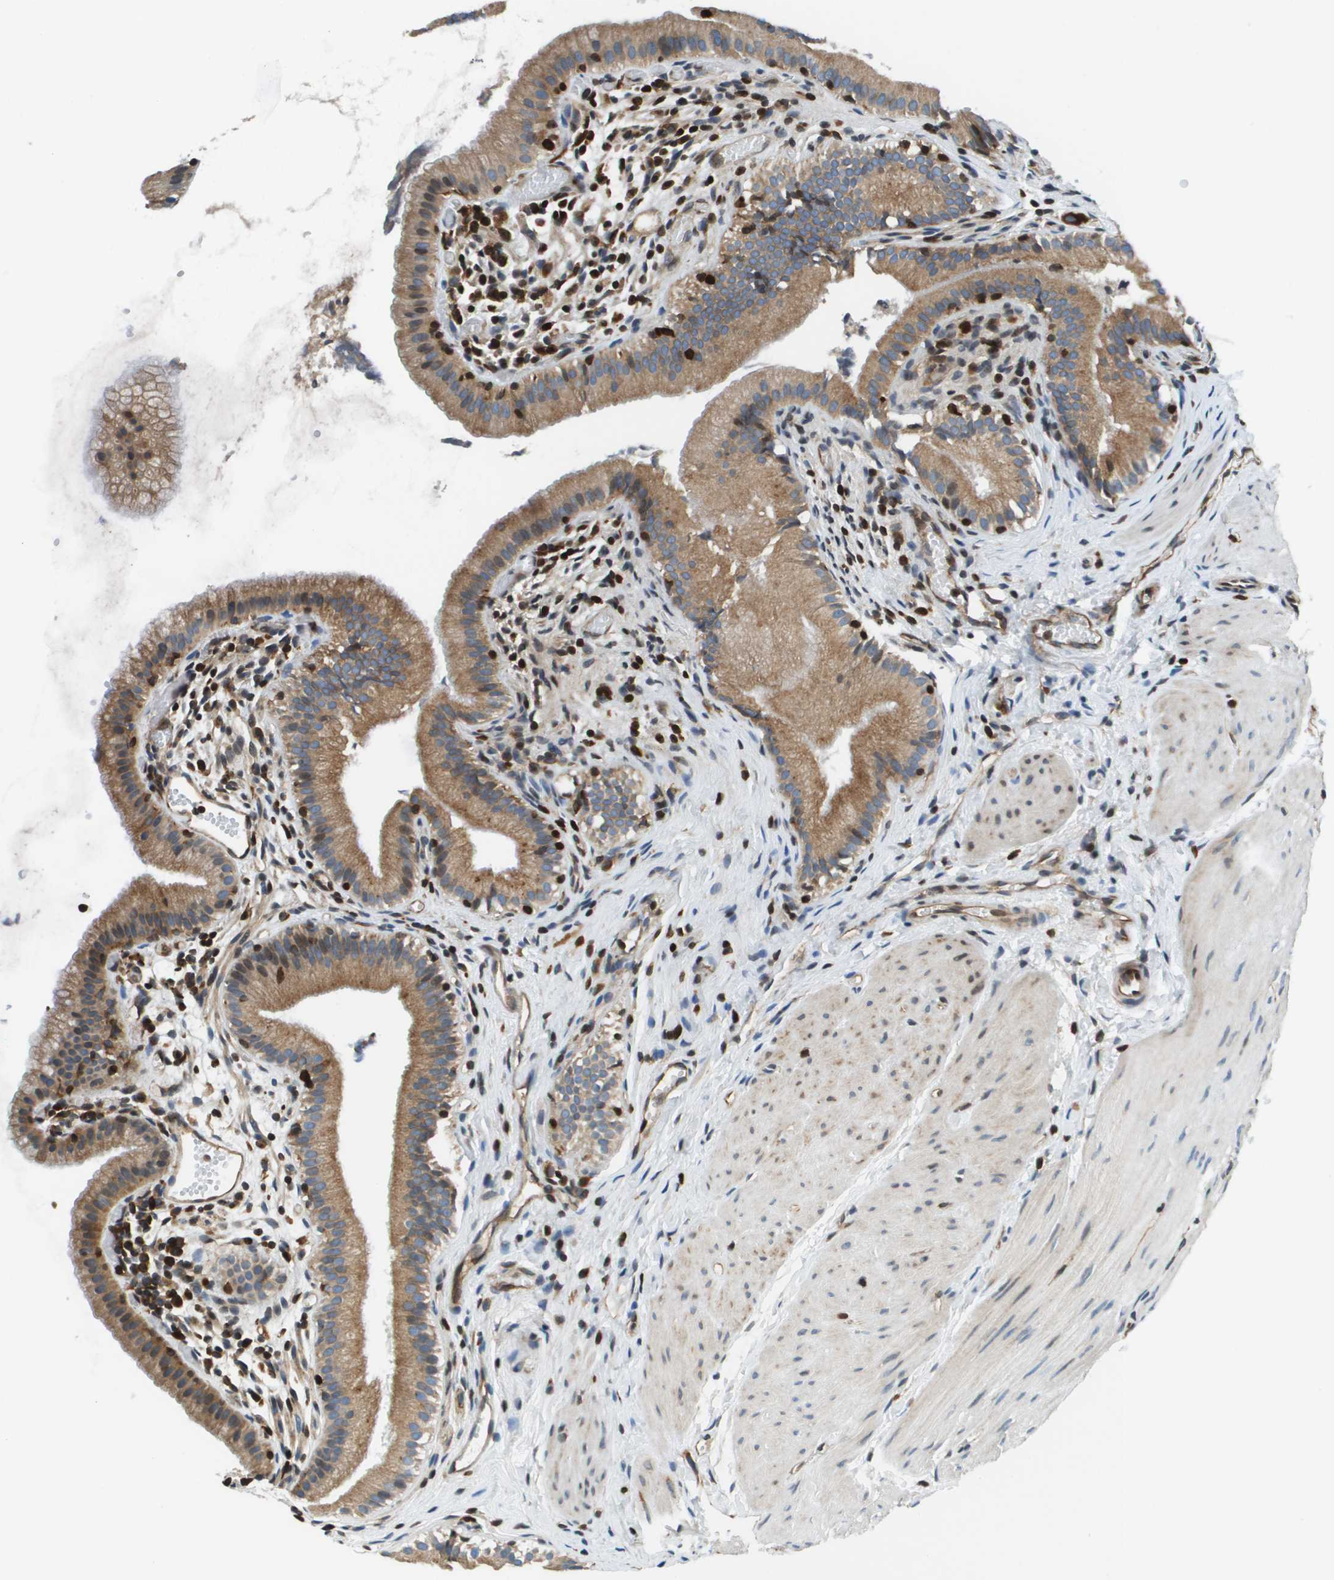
{"staining": {"intensity": "moderate", "quantity": ">75%", "location": "cytoplasmic/membranous"}, "tissue": "gallbladder", "cell_type": "Glandular cells", "image_type": "normal", "snomed": [{"axis": "morphology", "description": "Normal tissue, NOS"}, {"axis": "topography", "description": "Gallbladder"}], "caption": "Immunohistochemical staining of unremarkable human gallbladder displays moderate cytoplasmic/membranous protein positivity in about >75% of glandular cells.", "gene": "ESYT1", "patient": {"sex": "female", "age": 26}}